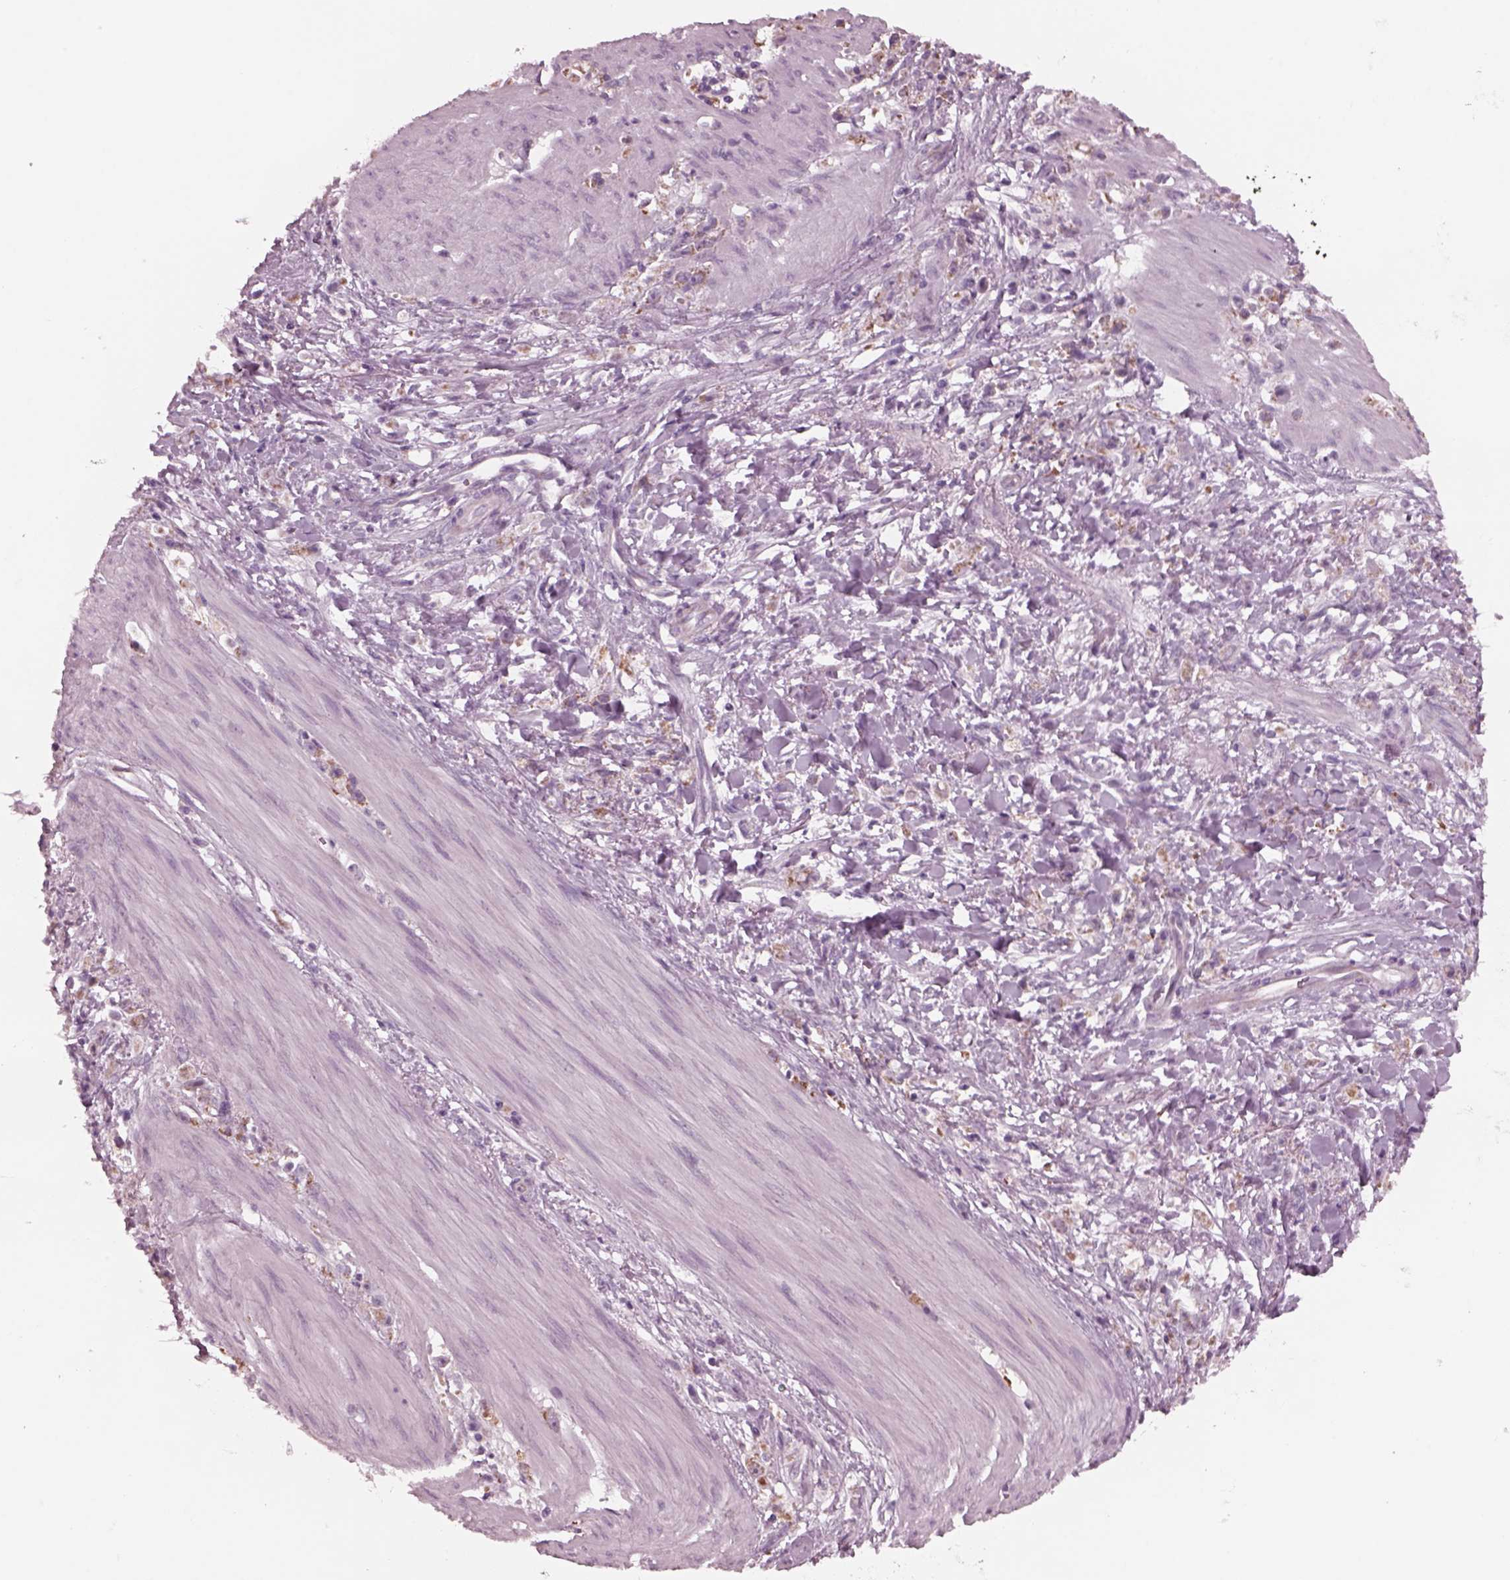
{"staining": {"intensity": "moderate", "quantity": "25%-75%", "location": "cytoplasmic/membranous"}, "tissue": "stomach cancer", "cell_type": "Tumor cells", "image_type": "cancer", "snomed": [{"axis": "morphology", "description": "Adenocarcinoma, NOS"}, {"axis": "topography", "description": "Stomach"}], "caption": "High-magnification brightfield microscopy of stomach cancer stained with DAB (3,3'-diaminobenzidine) (brown) and counterstained with hematoxylin (blue). tumor cells exhibit moderate cytoplasmic/membranous staining is appreciated in approximately25%-75% of cells.", "gene": "CELSR3", "patient": {"sex": "female", "age": 59}}